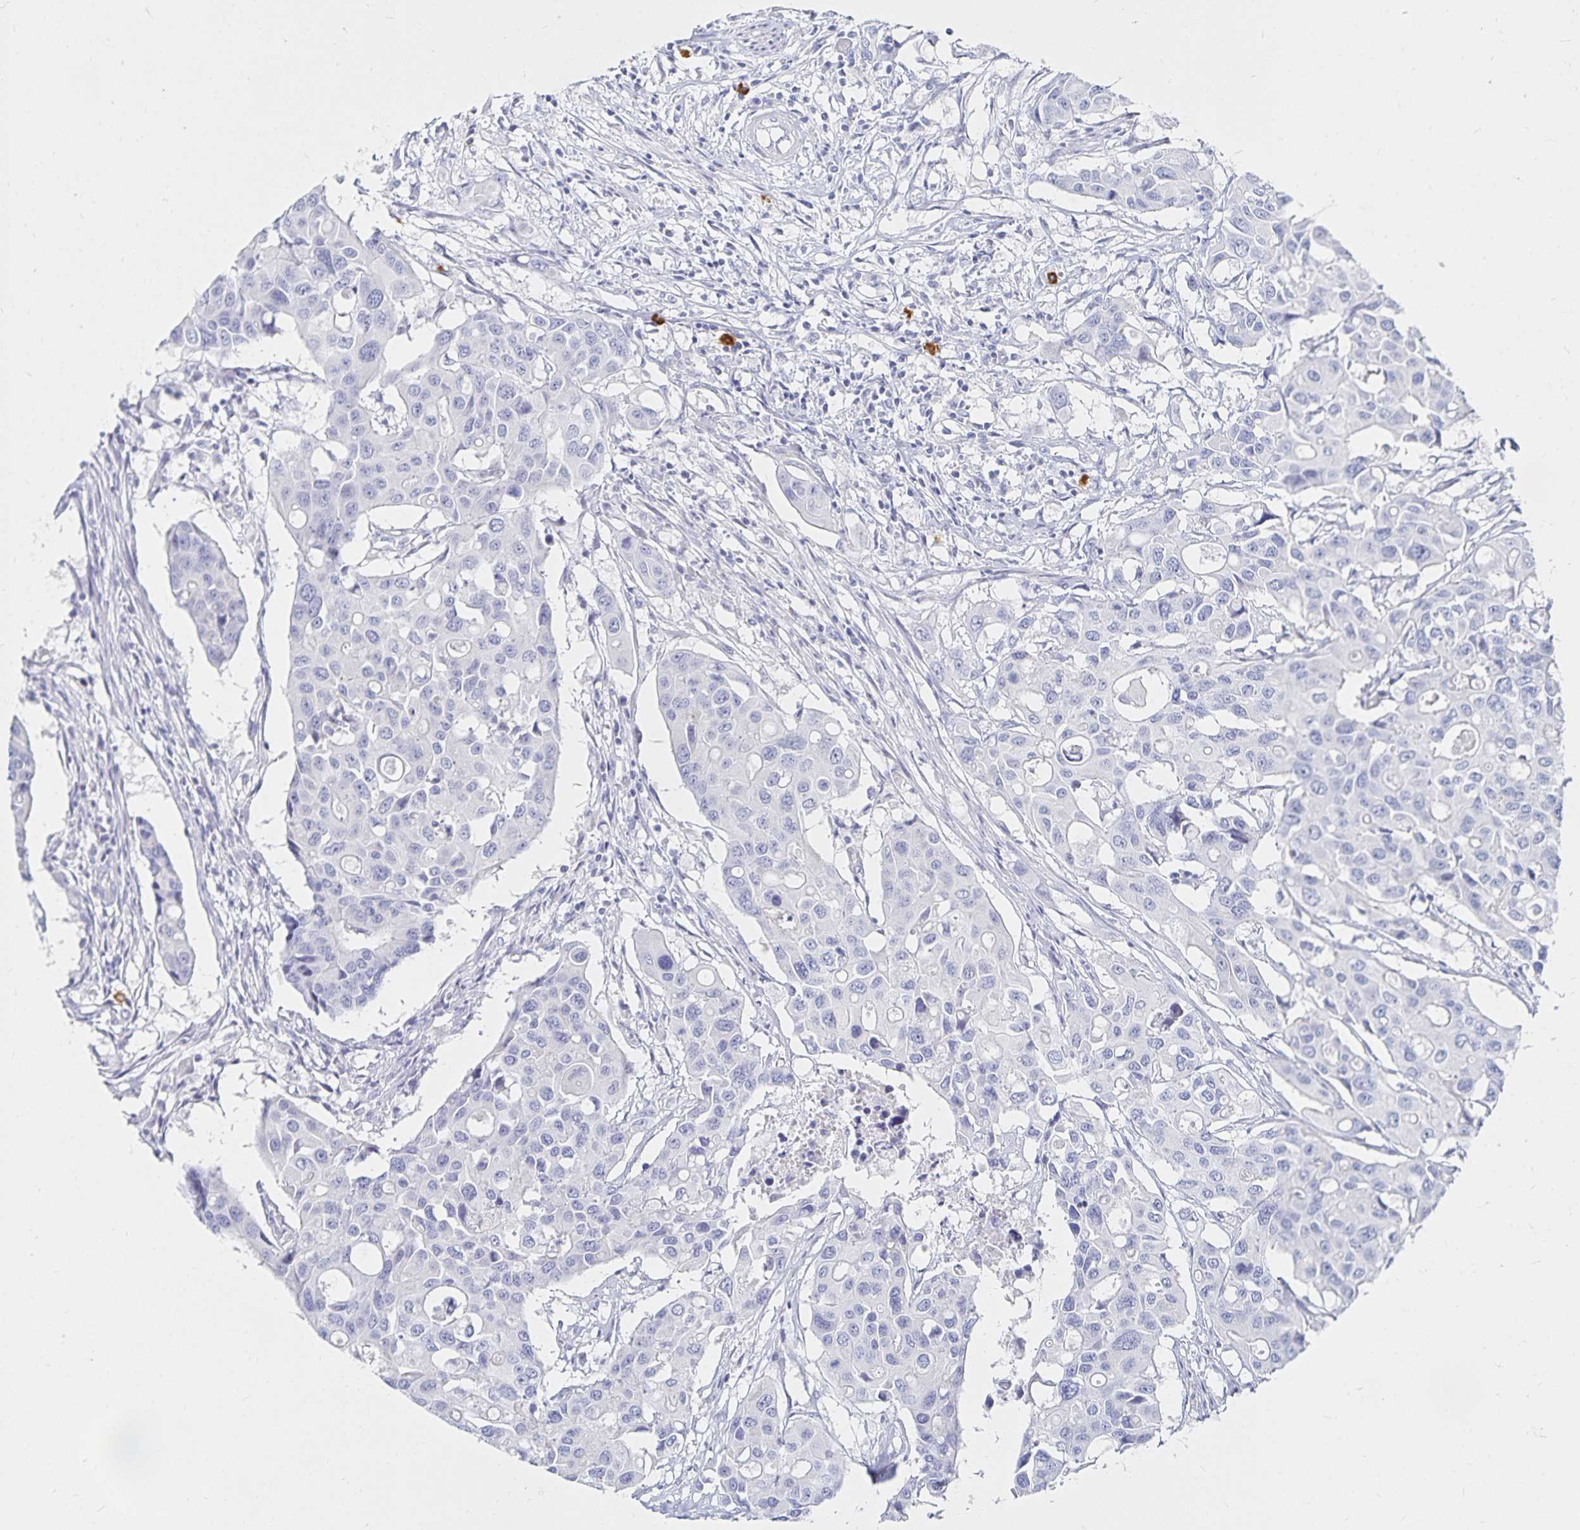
{"staining": {"intensity": "negative", "quantity": "none", "location": "none"}, "tissue": "colorectal cancer", "cell_type": "Tumor cells", "image_type": "cancer", "snomed": [{"axis": "morphology", "description": "Adenocarcinoma, NOS"}, {"axis": "topography", "description": "Colon"}], "caption": "DAB (3,3'-diaminobenzidine) immunohistochemical staining of human adenocarcinoma (colorectal) shows no significant staining in tumor cells. Brightfield microscopy of immunohistochemistry (IHC) stained with DAB (brown) and hematoxylin (blue), captured at high magnification.", "gene": "TNIP1", "patient": {"sex": "male", "age": 77}}